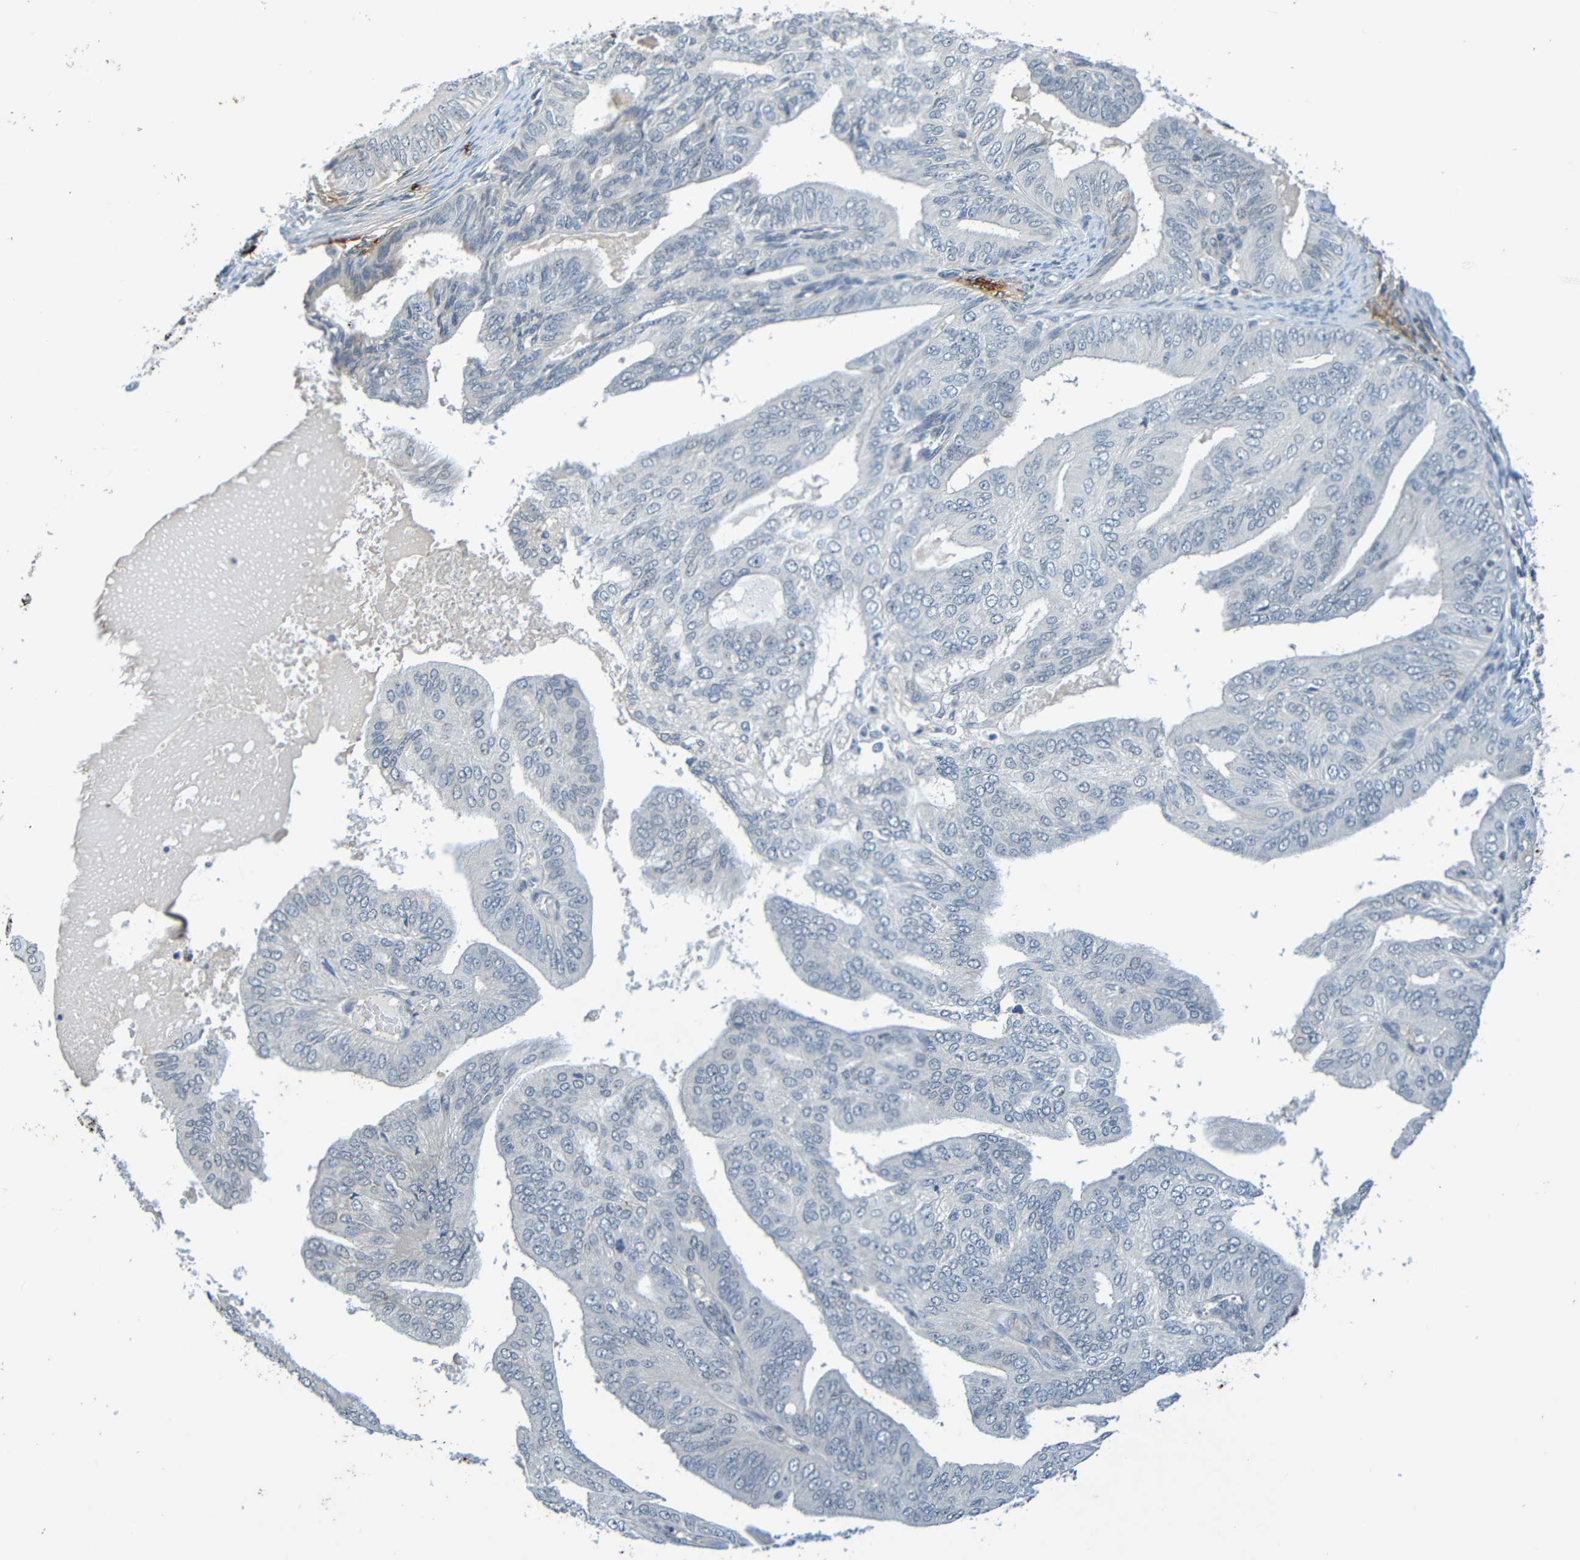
{"staining": {"intensity": "negative", "quantity": "none", "location": "none"}, "tissue": "endometrial cancer", "cell_type": "Tumor cells", "image_type": "cancer", "snomed": [{"axis": "morphology", "description": "Adenocarcinoma, NOS"}, {"axis": "topography", "description": "Endometrium"}], "caption": "Tumor cells are negative for brown protein staining in adenocarcinoma (endometrial).", "gene": "C3AR1", "patient": {"sex": "female", "age": 58}}